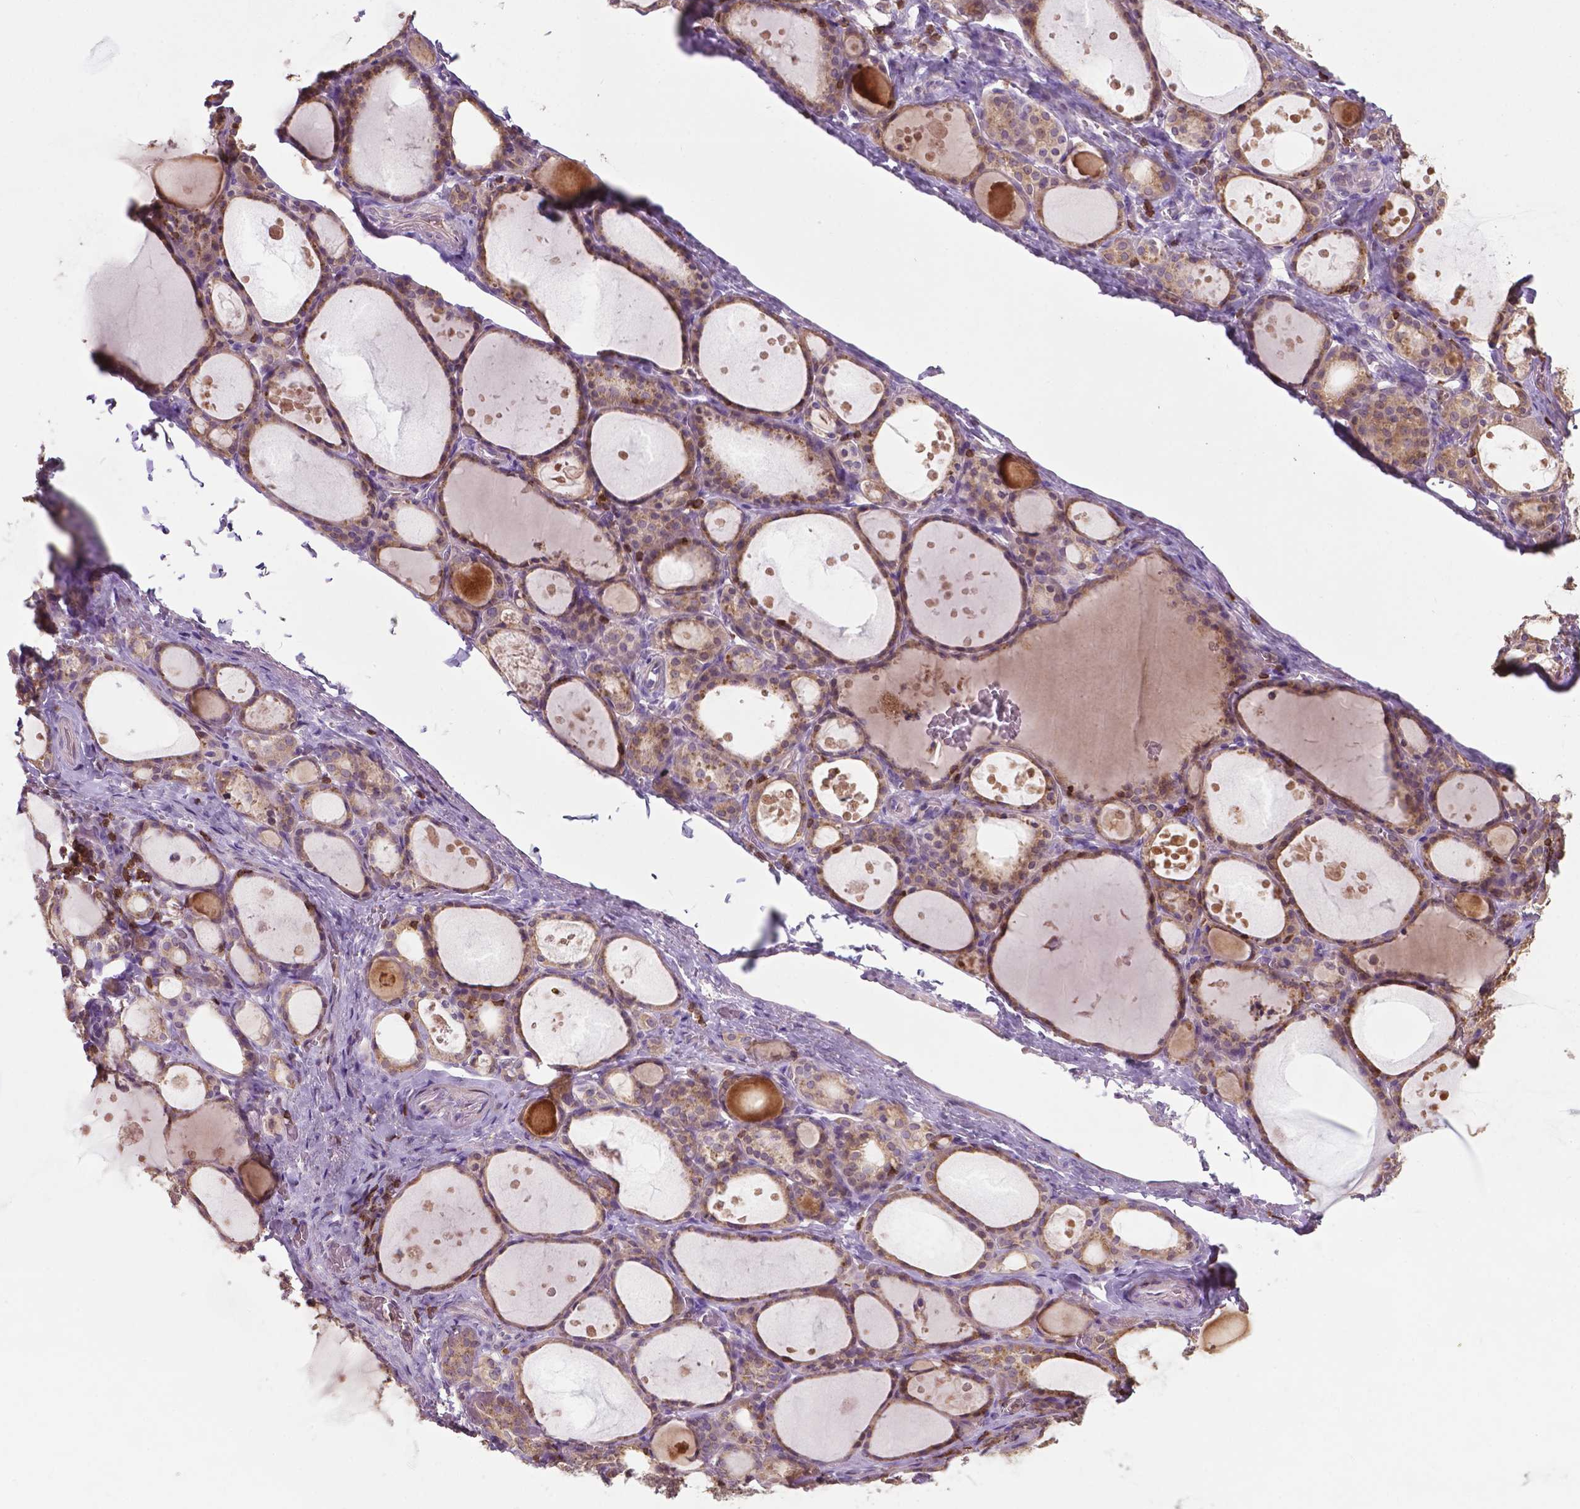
{"staining": {"intensity": "weak", "quantity": ">75%", "location": "cytoplasmic/membranous"}, "tissue": "thyroid gland", "cell_type": "Glandular cells", "image_type": "normal", "snomed": [{"axis": "morphology", "description": "Normal tissue, NOS"}, {"axis": "topography", "description": "Thyroid gland"}], "caption": "A micrograph of thyroid gland stained for a protein displays weak cytoplasmic/membranous brown staining in glandular cells.", "gene": "TBC1D10C", "patient": {"sex": "male", "age": 68}}